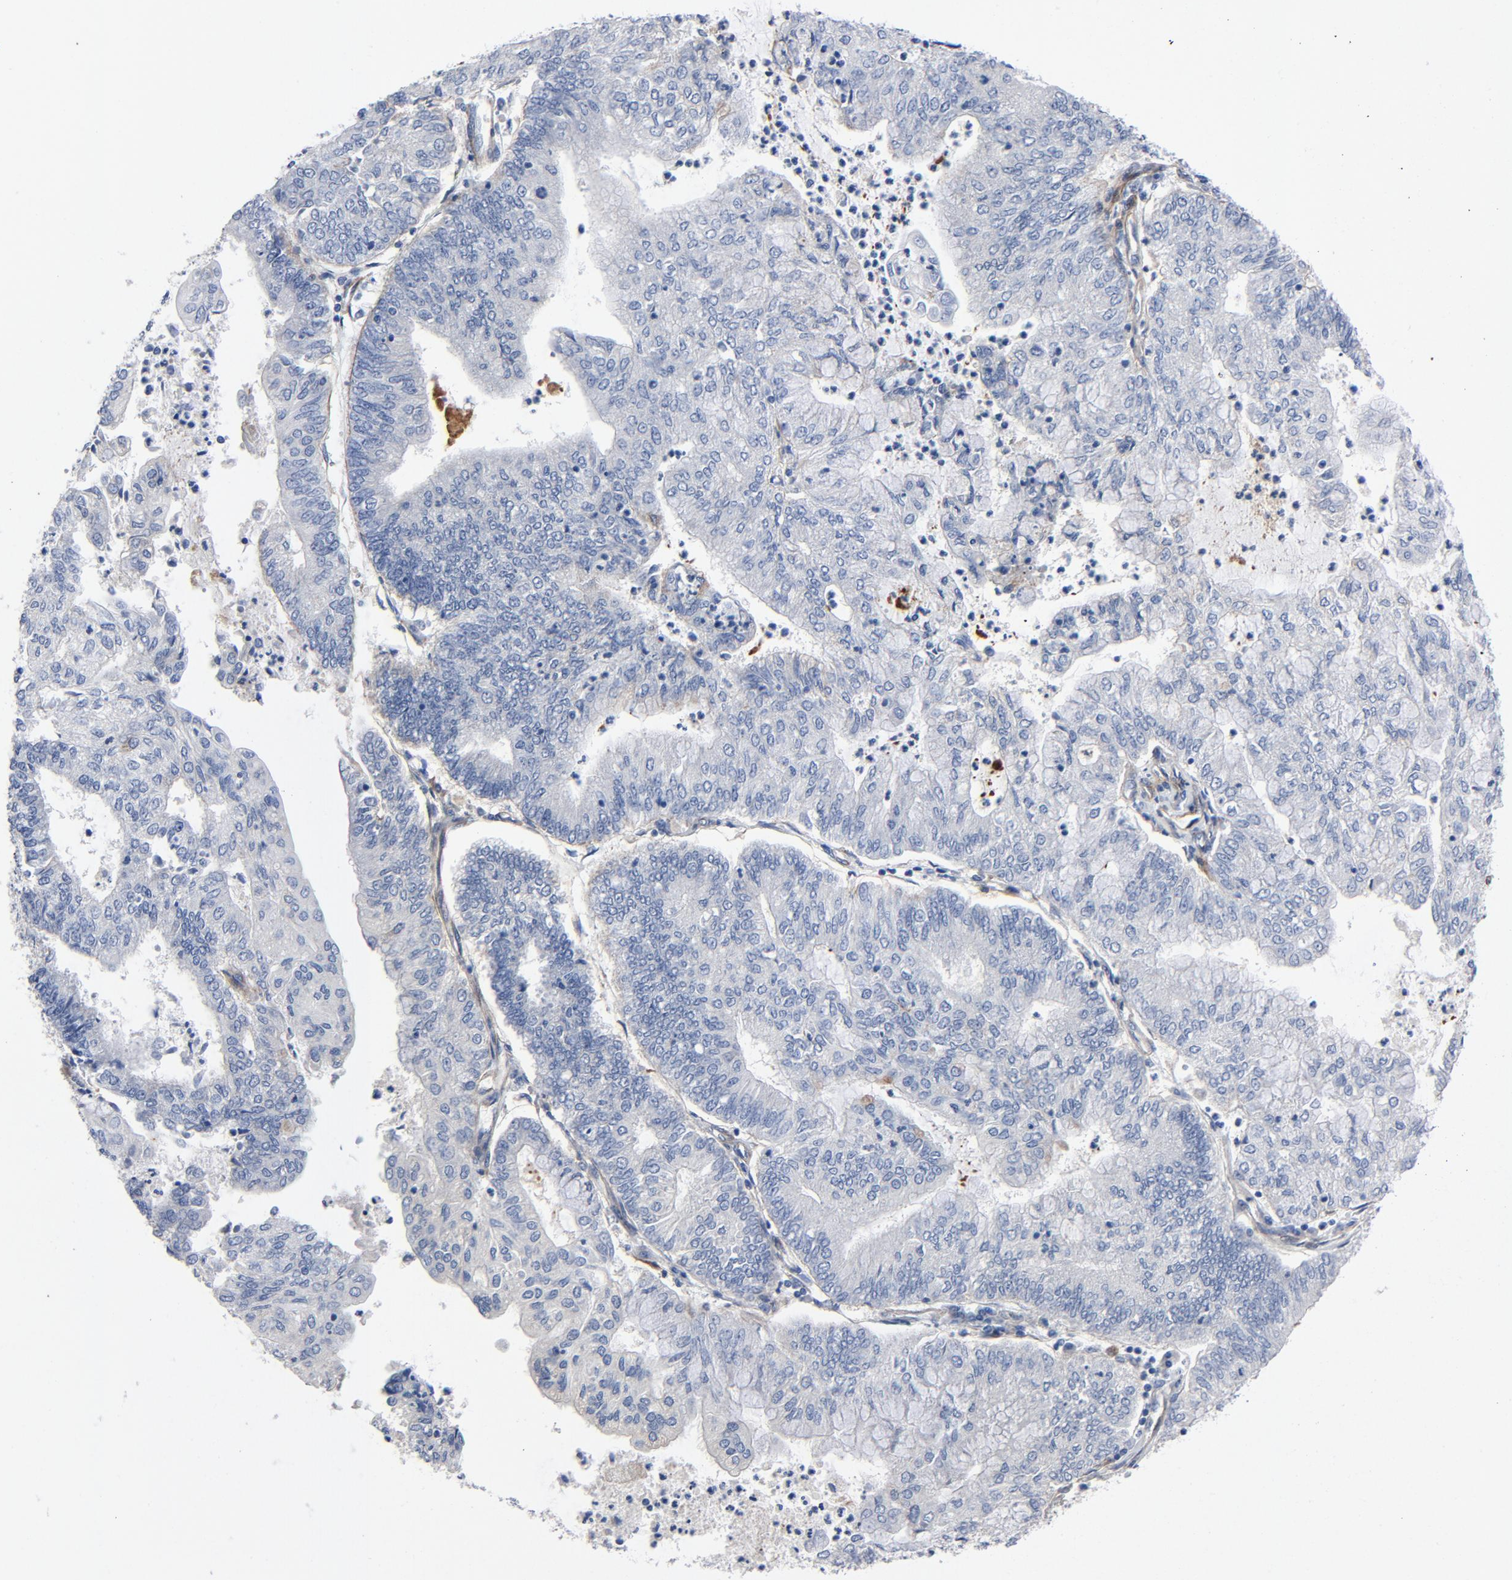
{"staining": {"intensity": "negative", "quantity": "none", "location": "none"}, "tissue": "endometrial cancer", "cell_type": "Tumor cells", "image_type": "cancer", "snomed": [{"axis": "morphology", "description": "Adenocarcinoma, NOS"}, {"axis": "topography", "description": "Endometrium"}], "caption": "Human adenocarcinoma (endometrial) stained for a protein using IHC exhibits no staining in tumor cells.", "gene": "LAMC1", "patient": {"sex": "female", "age": 59}}